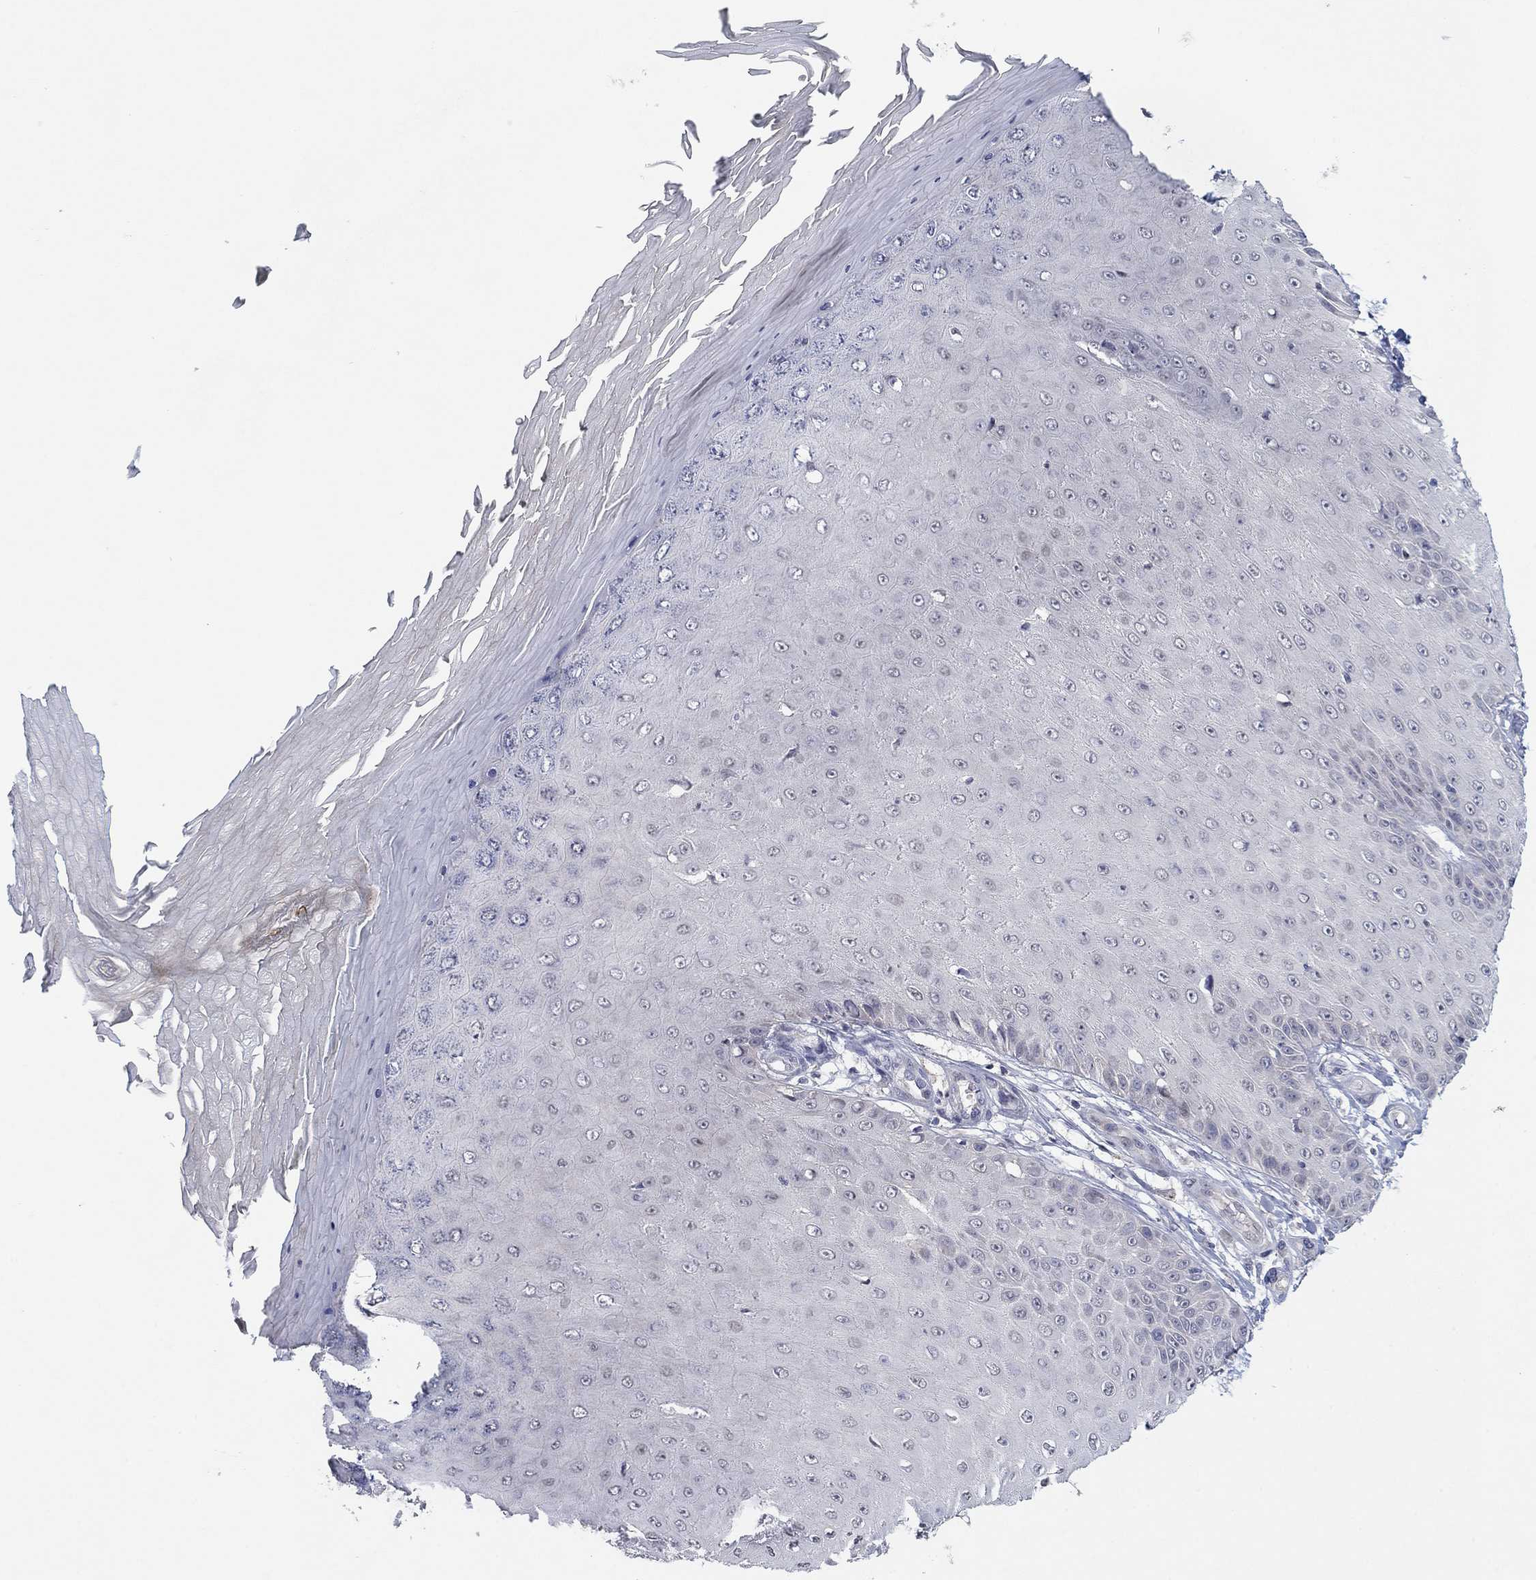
{"staining": {"intensity": "negative", "quantity": "none", "location": "none"}, "tissue": "skin cancer", "cell_type": "Tumor cells", "image_type": "cancer", "snomed": [{"axis": "morphology", "description": "Inflammation, NOS"}, {"axis": "morphology", "description": "Squamous cell carcinoma, NOS"}, {"axis": "topography", "description": "Skin"}], "caption": "Squamous cell carcinoma (skin) was stained to show a protein in brown. There is no significant staining in tumor cells.", "gene": "AMN1", "patient": {"sex": "male", "age": 70}}